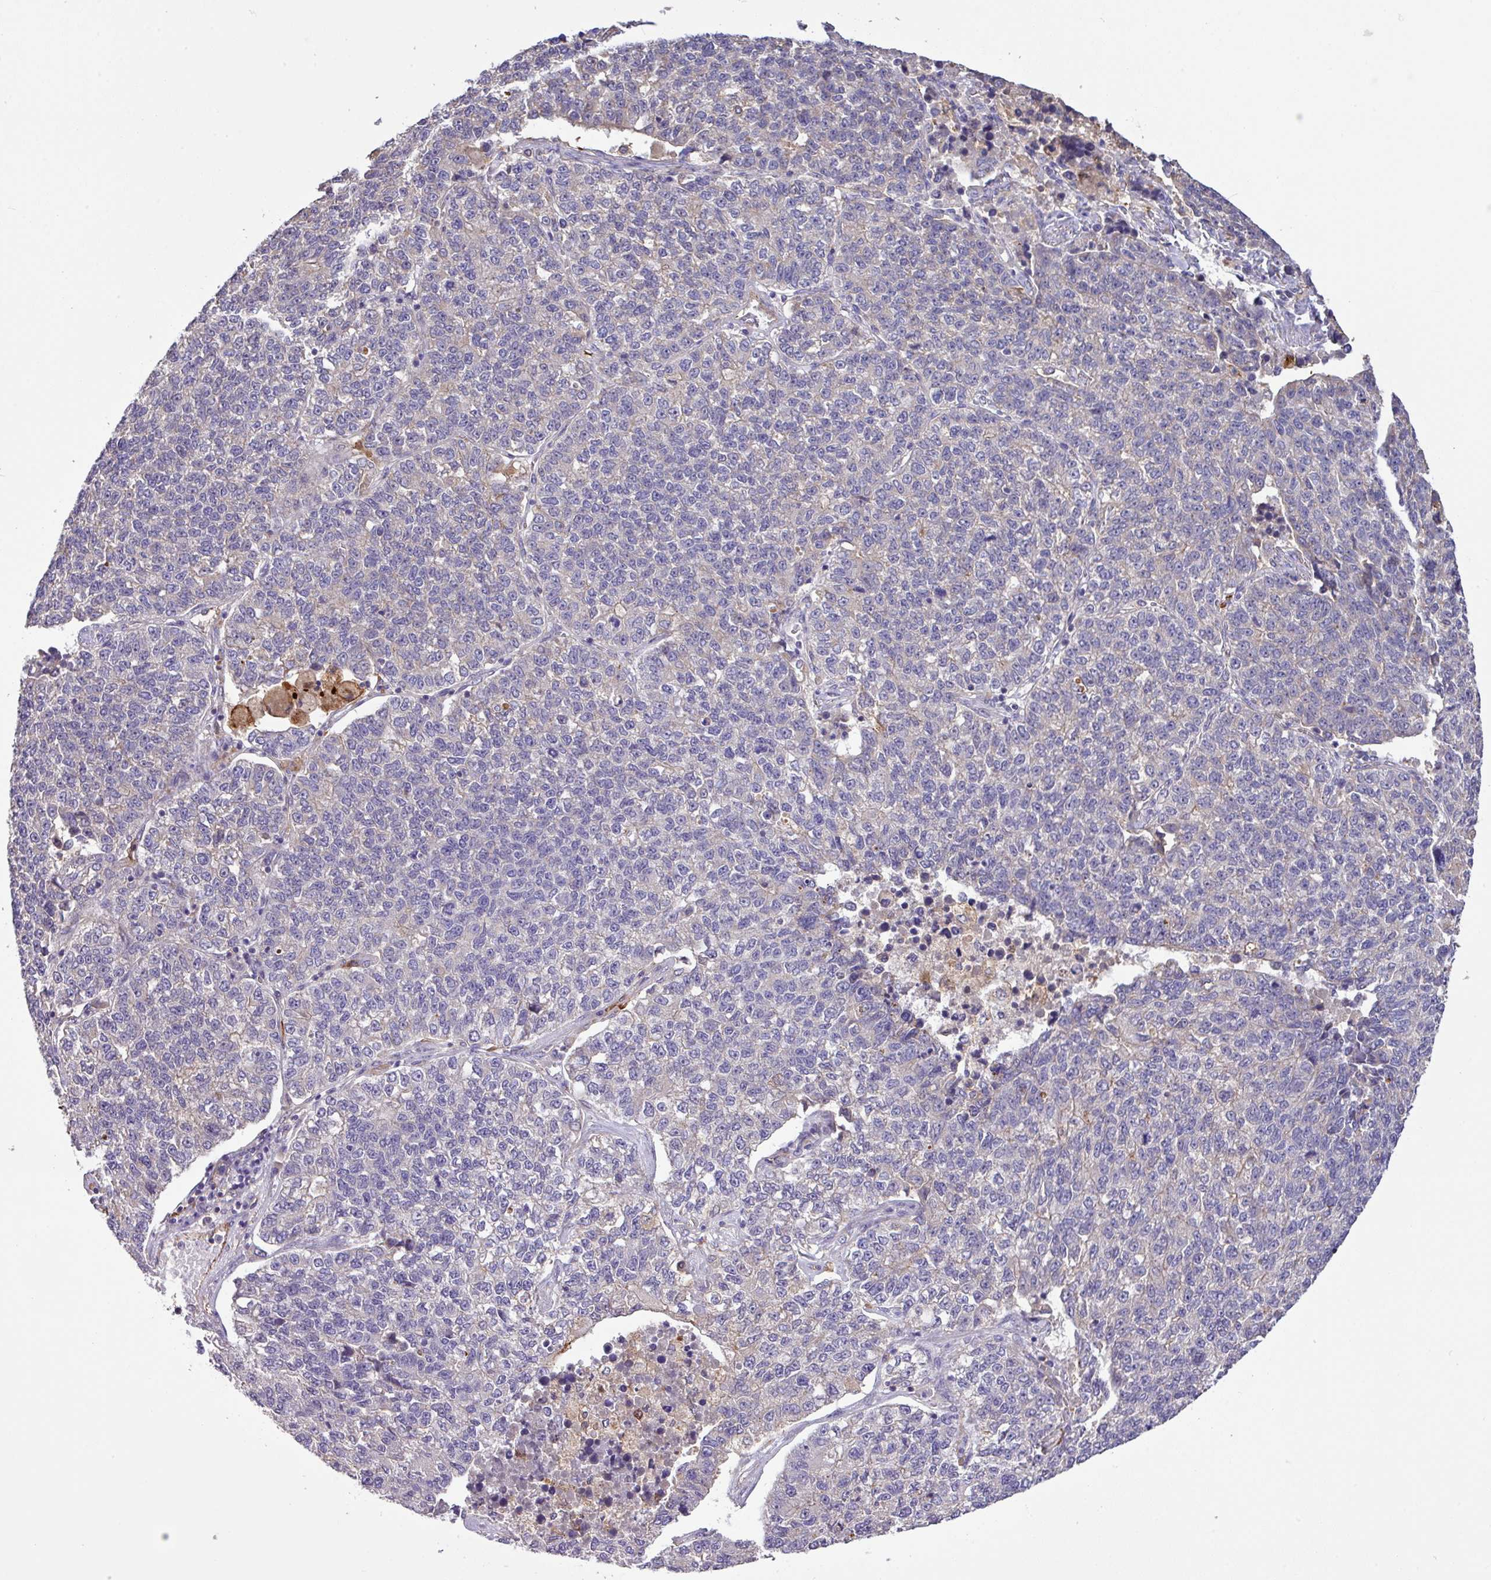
{"staining": {"intensity": "negative", "quantity": "none", "location": "none"}, "tissue": "lung cancer", "cell_type": "Tumor cells", "image_type": "cancer", "snomed": [{"axis": "morphology", "description": "Adenocarcinoma, NOS"}, {"axis": "topography", "description": "Lung"}], "caption": "Immunohistochemical staining of adenocarcinoma (lung) exhibits no significant positivity in tumor cells.", "gene": "LRRC53", "patient": {"sex": "male", "age": 49}}